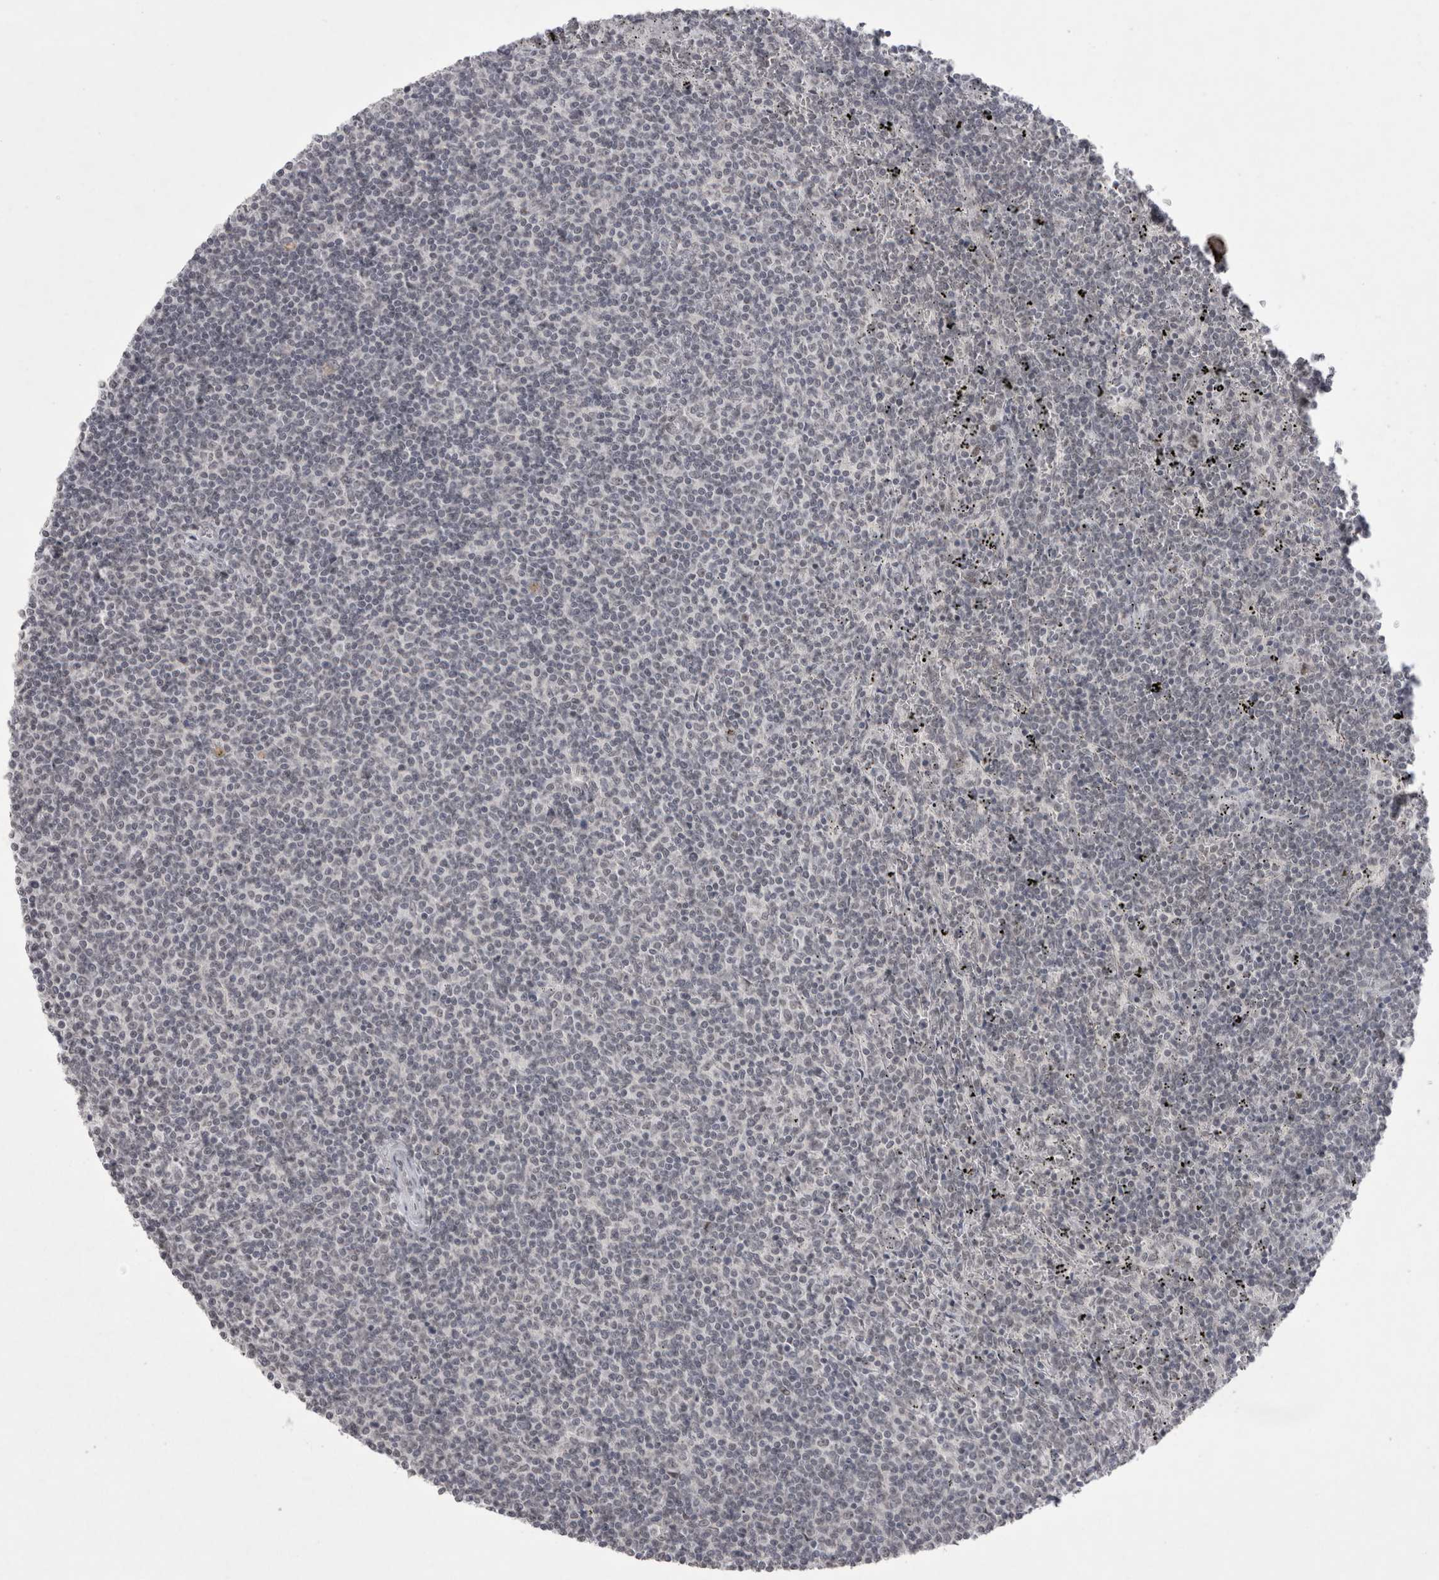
{"staining": {"intensity": "negative", "quantity": "none", "location": "none"}, "tissue": "lymphoma", "cell_type": "Tumor cells", "image_type": "cancer", "snomed": [{"axis": "morphology", "description": "Malignant lymphoma, non-Hodgkin's type, Low grade"}, {"axis": "topography", "description": "Spleen"}], "caption": "Photomicrograph shows no significant protein positivity in tumor cells of lymphoma.", "gene": "DDX4", "patient": {"sex": "female", "age": 50}}